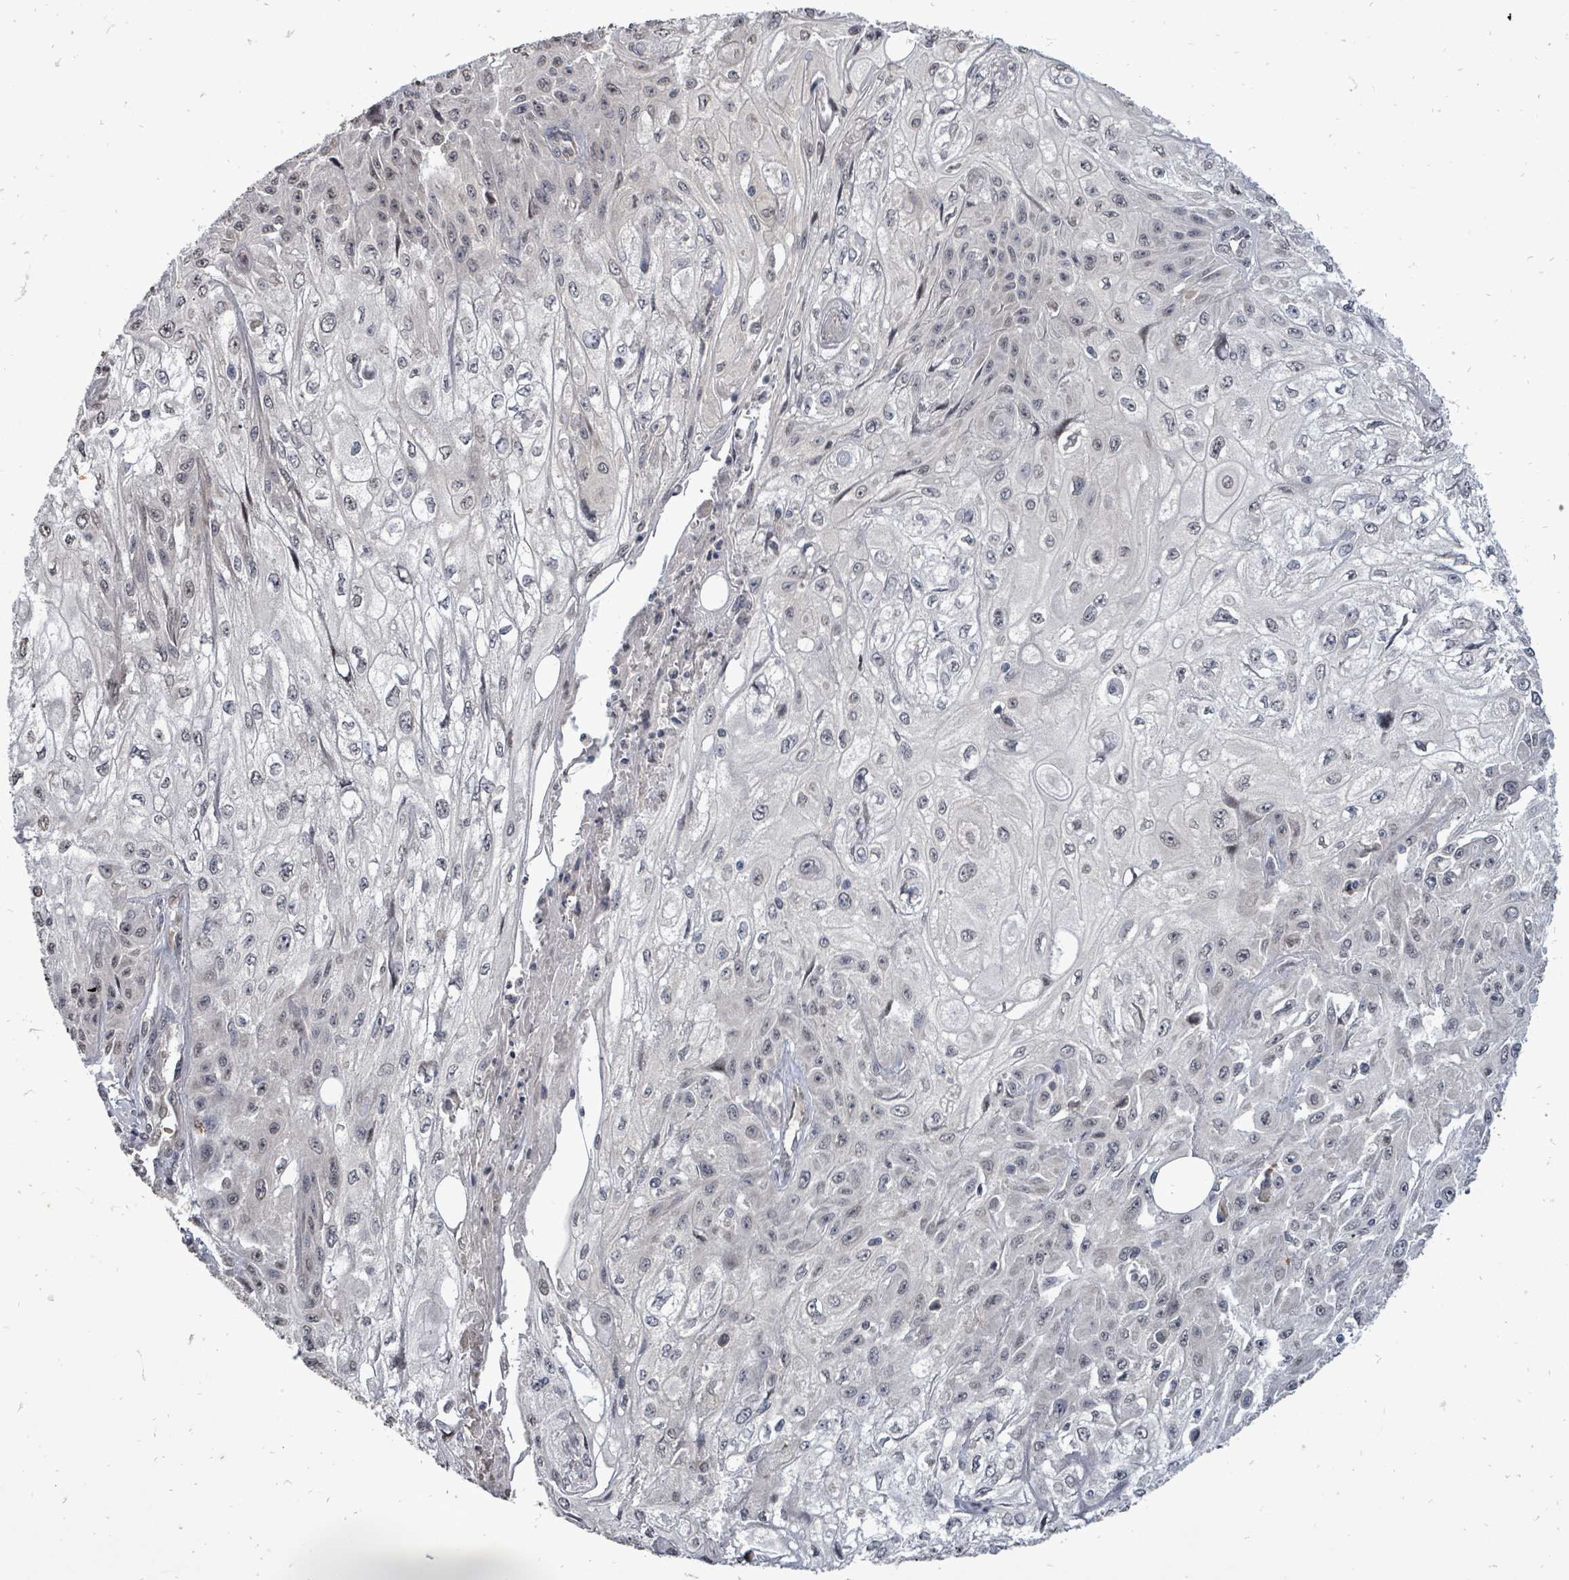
{"staining": {"intensity": "weak", "quantity": "<25%", "location": "nuclear"}, "tissue": "skin cancer", "cell_type": "Tumor cells", "image_type": "cancer", "snomed": [{"axis": "morphology", "description": "Squamous cell carcinoma, NOS"}, {"axis": "morphology", "description": "Squamous cell carcinoma, metastatic, NOS"}, {"axis": "topography", "description": "Skin"}, {"axis": "topography", "description": "Lymph node"}], "caption": "An image of human skin metastatic squamous cell carcinoma is negative for staining in tumor cells. (DAB (3,3'-diaminobenzidine) IHC with hematoxylin counter stain).", "gene": "RALGAPB", "patient": {"sex": "male", "age": 75}}